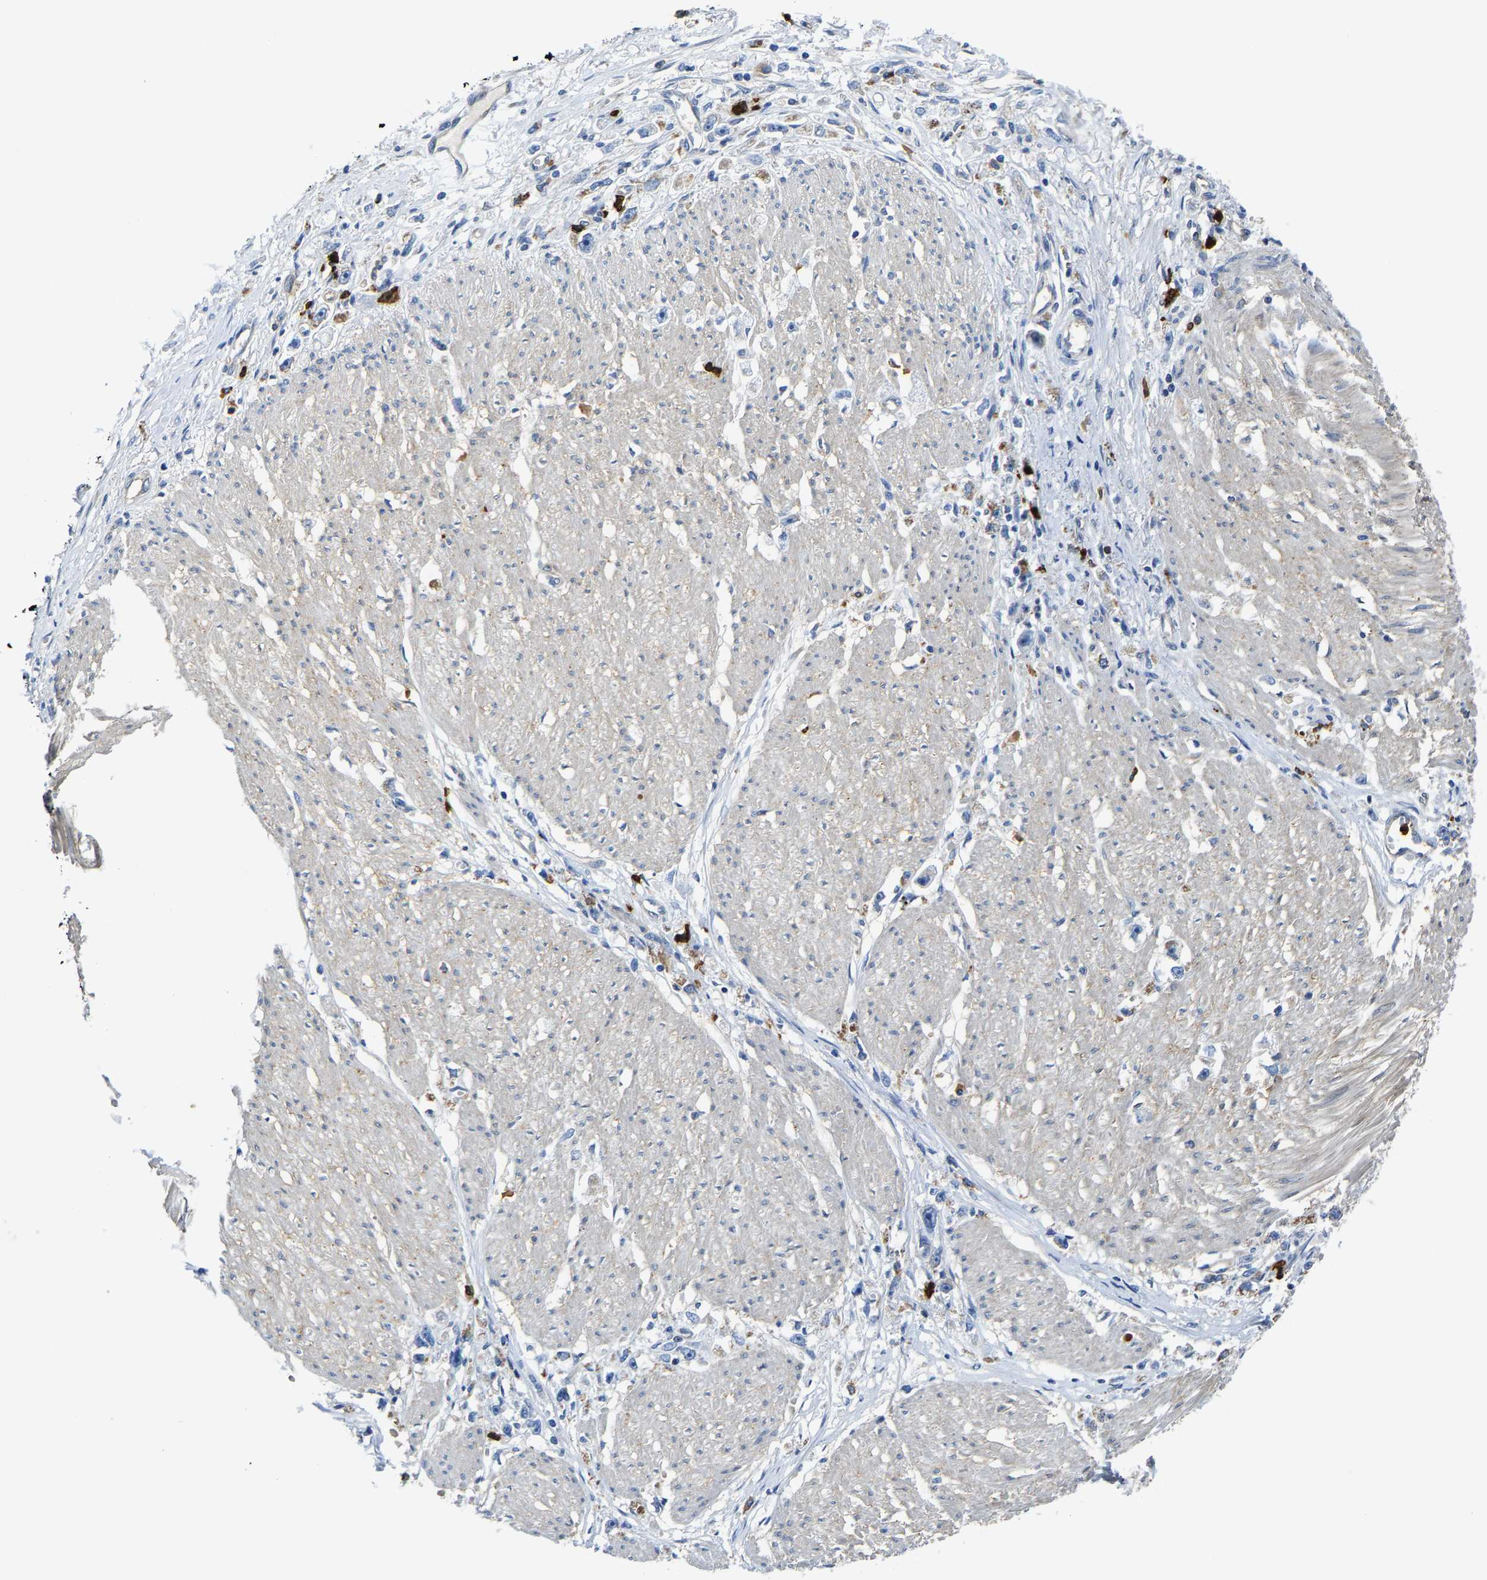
{"staining": {"intensity": "negative", "quantity": "none", "location": "none"}, "tissue": "stomach cancer", "cell_type": "Tumor cells", "image_type": "cancer", "snomed": [{"axis": "morphology", "description": "Adenocarcinoma, NOS"}, {"axis": "topography", "description": "Stomach"}], "caption": "Image shows no protein staining in tumor cells of stomach cancer tissue.", "gene": "TRAF6", "patient": {"sex": "female", "age": 59}}